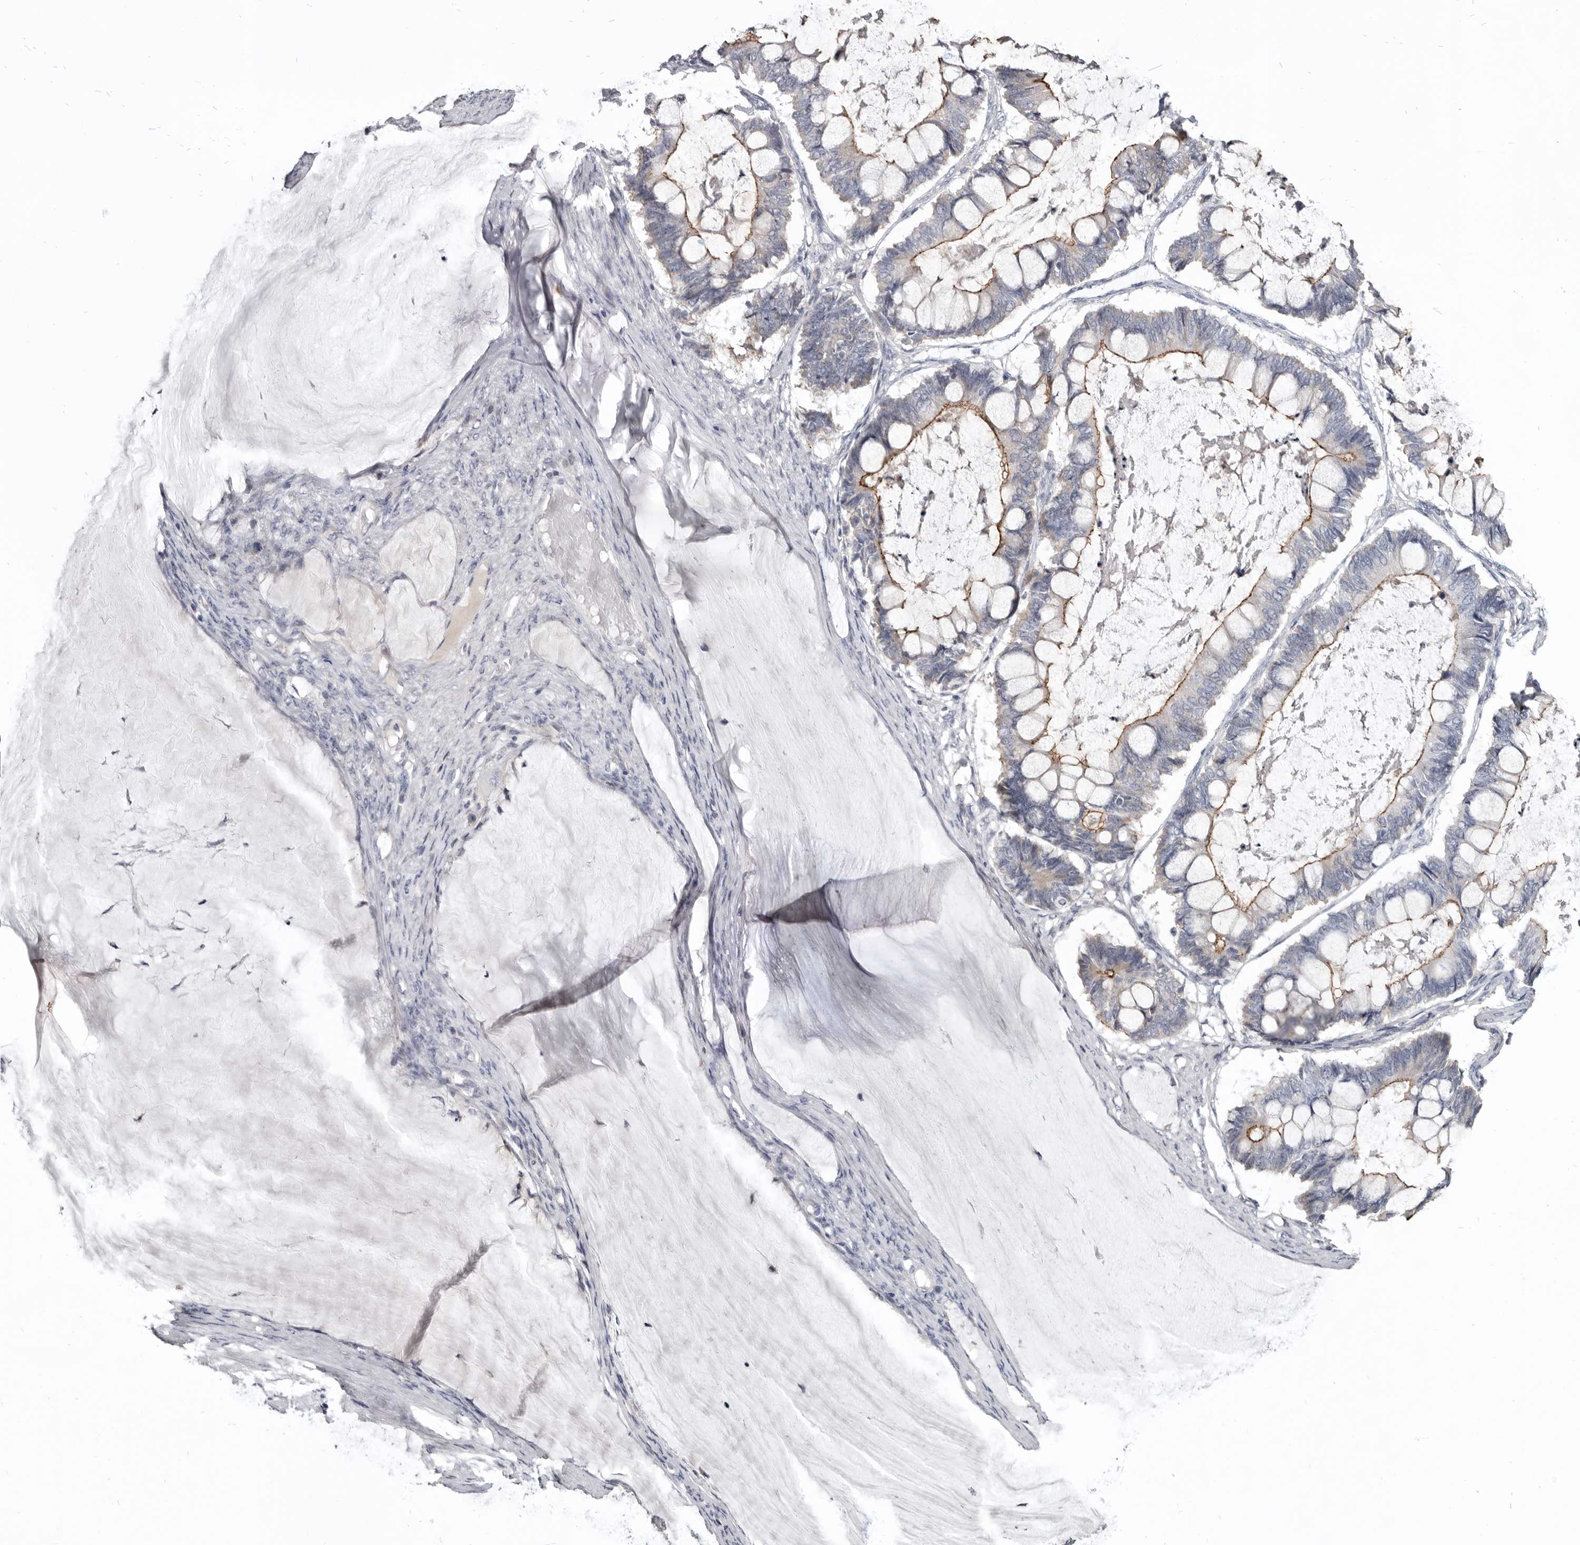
{"staining": {"intensity": "moderate", "quantity": "25%-75%", "location": "cytoplasmic/membranous"}, "tissue": "ovarian cancer", "cell_type": "Tumor cells", "image_type": "cancer", "snomed": [{"axis": "morphology", "description": "Cystadenocarcinoma, mucinous, NOS"}, {"axis": "topography", "description": "Ovary"}], "caption": "Tumor cells exhibit medium levels of moderate cytoplasmic/membranous positivity in approximately 25%-75% of cells in ovarian cancer. (DAB (3,3'-diaminobenzidine) IHC, brown staining for protein, blue staining for nuclei).", "gene": "CGN", "patient": {"sex": "female", "age": 61}}